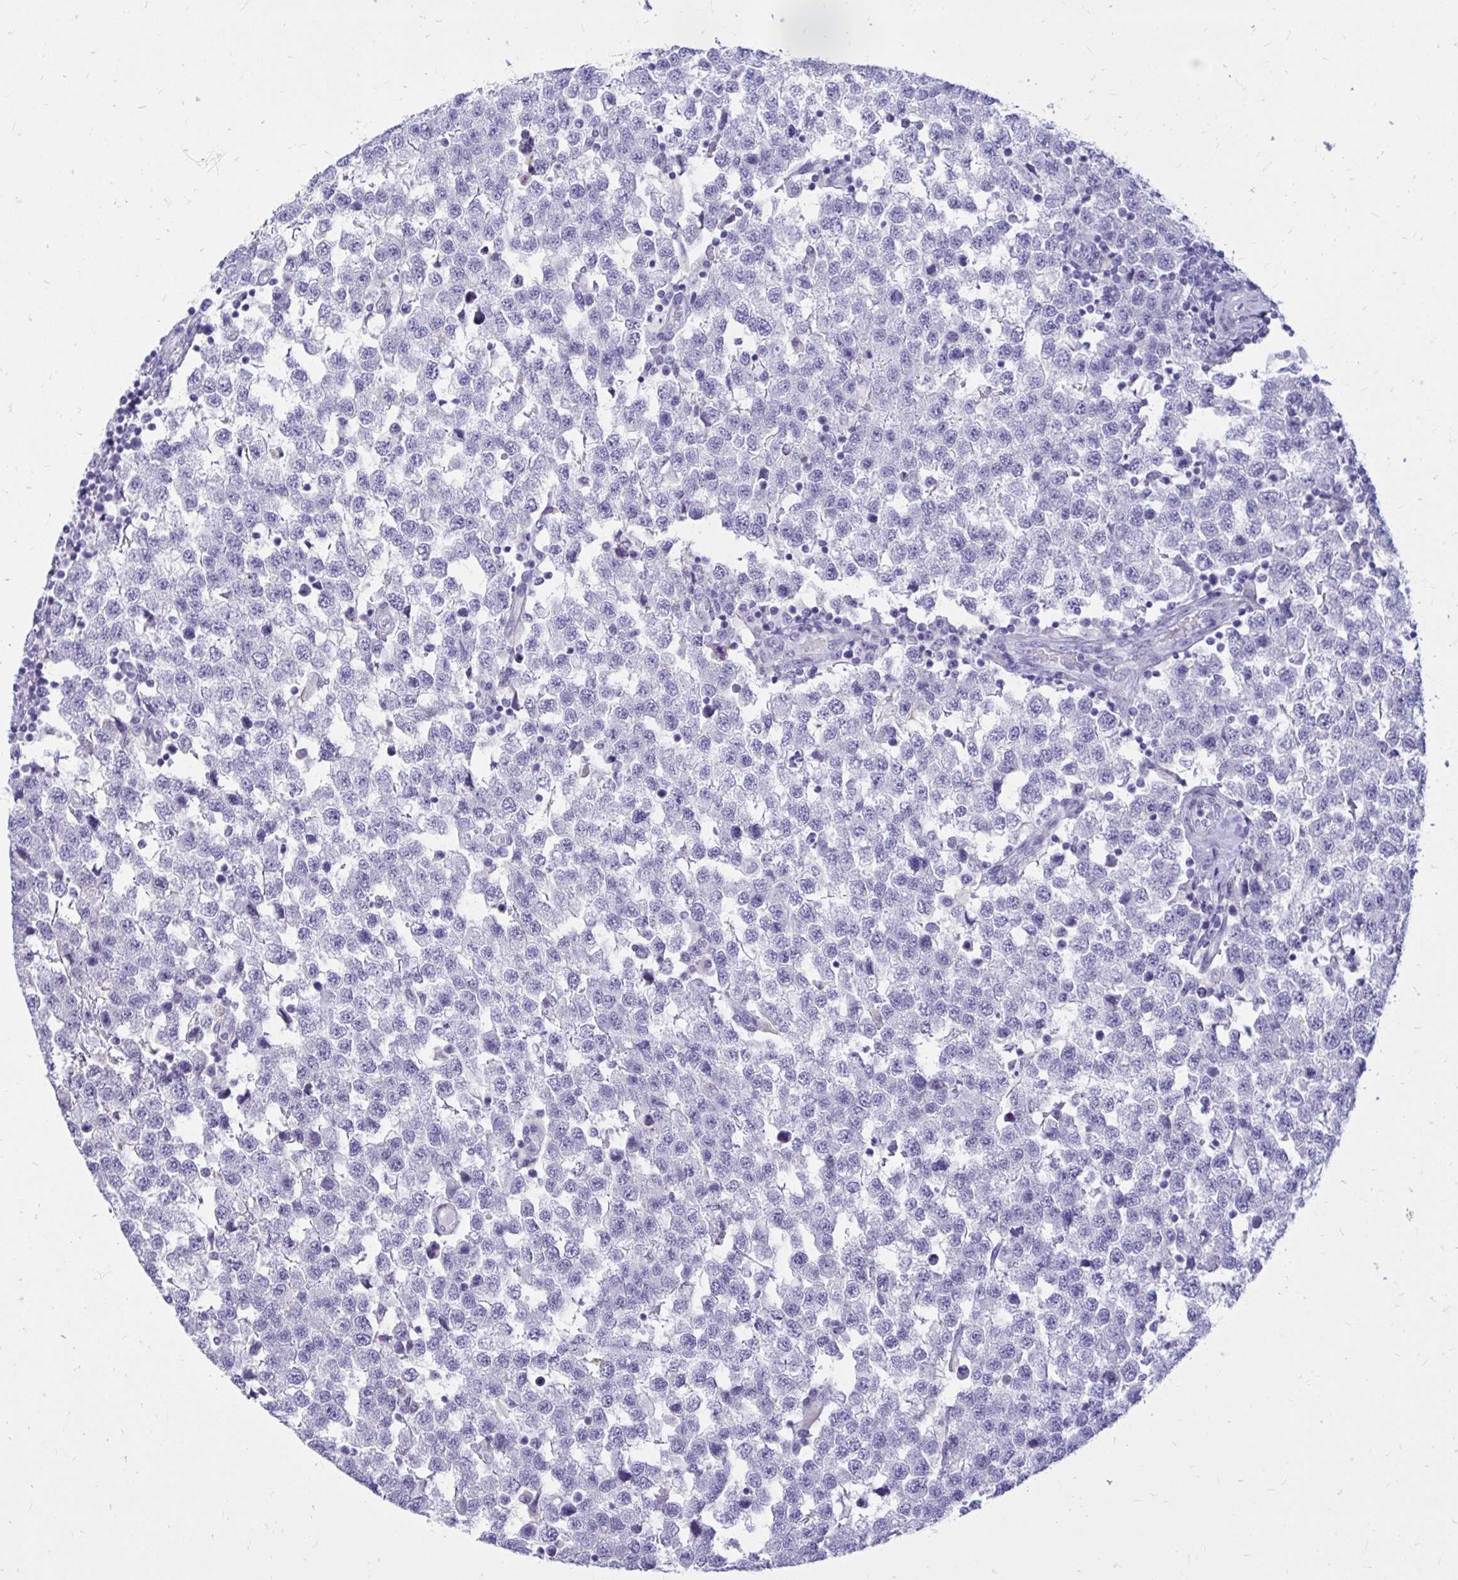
{"staining": {"intensity": "negative", "quantity": "none", "location": "none"}, "tissue": "testis cancer", "cell_type": "Tumor cells", "image_type": "cancer", "snomed": [{"axis": "morphology", "description": "Seminoma, NOS"}, {"axis": "topography", "description": "Testis"}], "caption": "Protein analysis of testis cancer reveals no significant expression in tumor cells. (IHC, brightfield microscopy, high magnification).", "gene": "NANOGNB", "patient": {"sex": "male", "age": 34}}